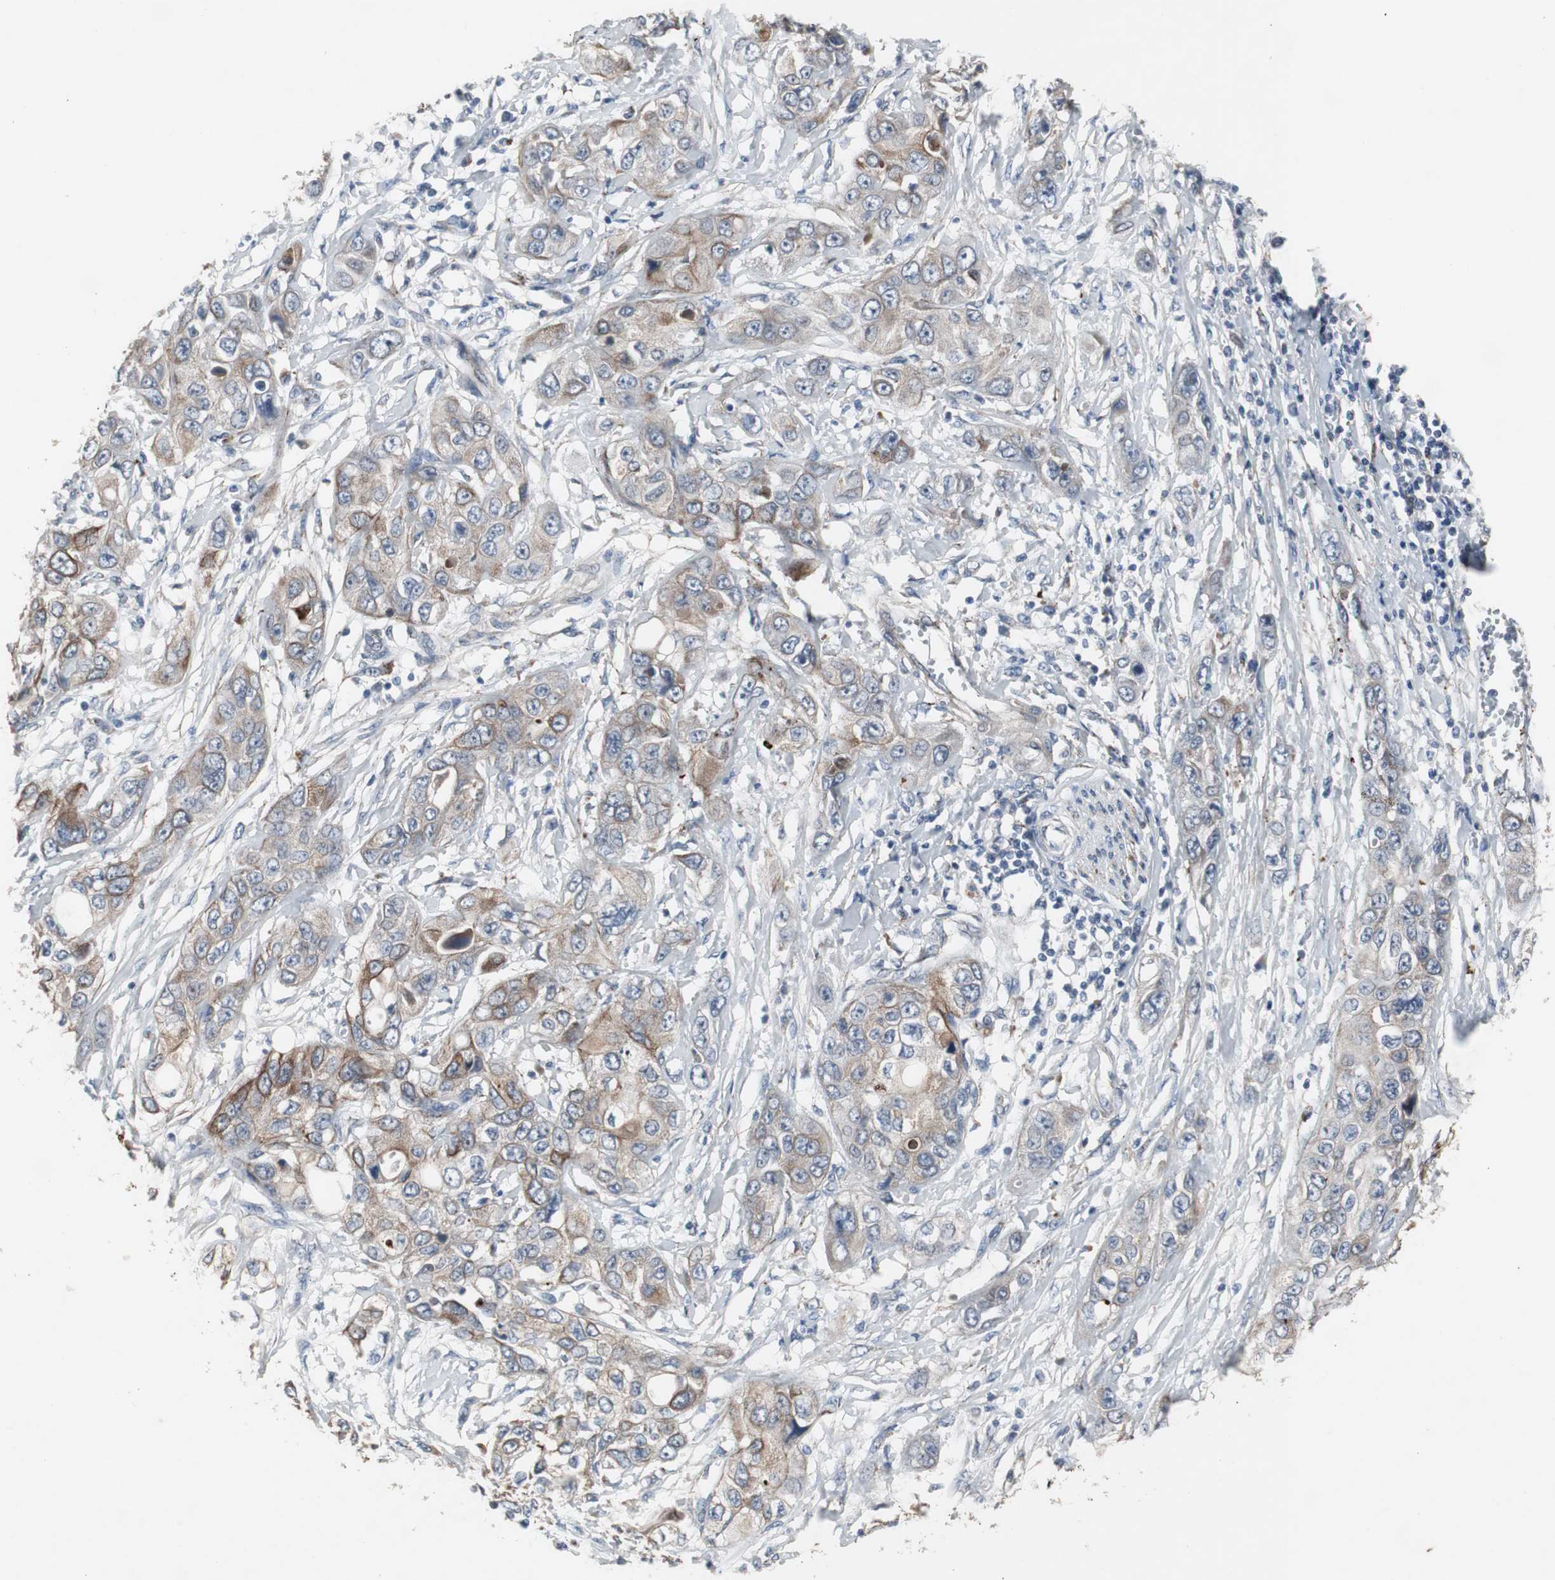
{"staining": {"intensity": "moderate", "quantity": "25%-75%", "location": "cytoplasmic/membranous"}, "tissue": "pancreatic cancer", "cell_type": "Tumor cells", "image_type": "cancer", "snomed": [{"axis": "morphology", "description": "Adenocarcinoma, NOS"}, {"axis": "topography", "description": "Pancreas"}], "caption": "Adenocarcinoma (pancreatic) was stained to show a protein in brown. There is medium levels of moderate cytoplasmic/membranous positivity in about 25%-75% of tumor cells.", "gene": "GBA1", "patient": {"sex": "female", "age": 70}}